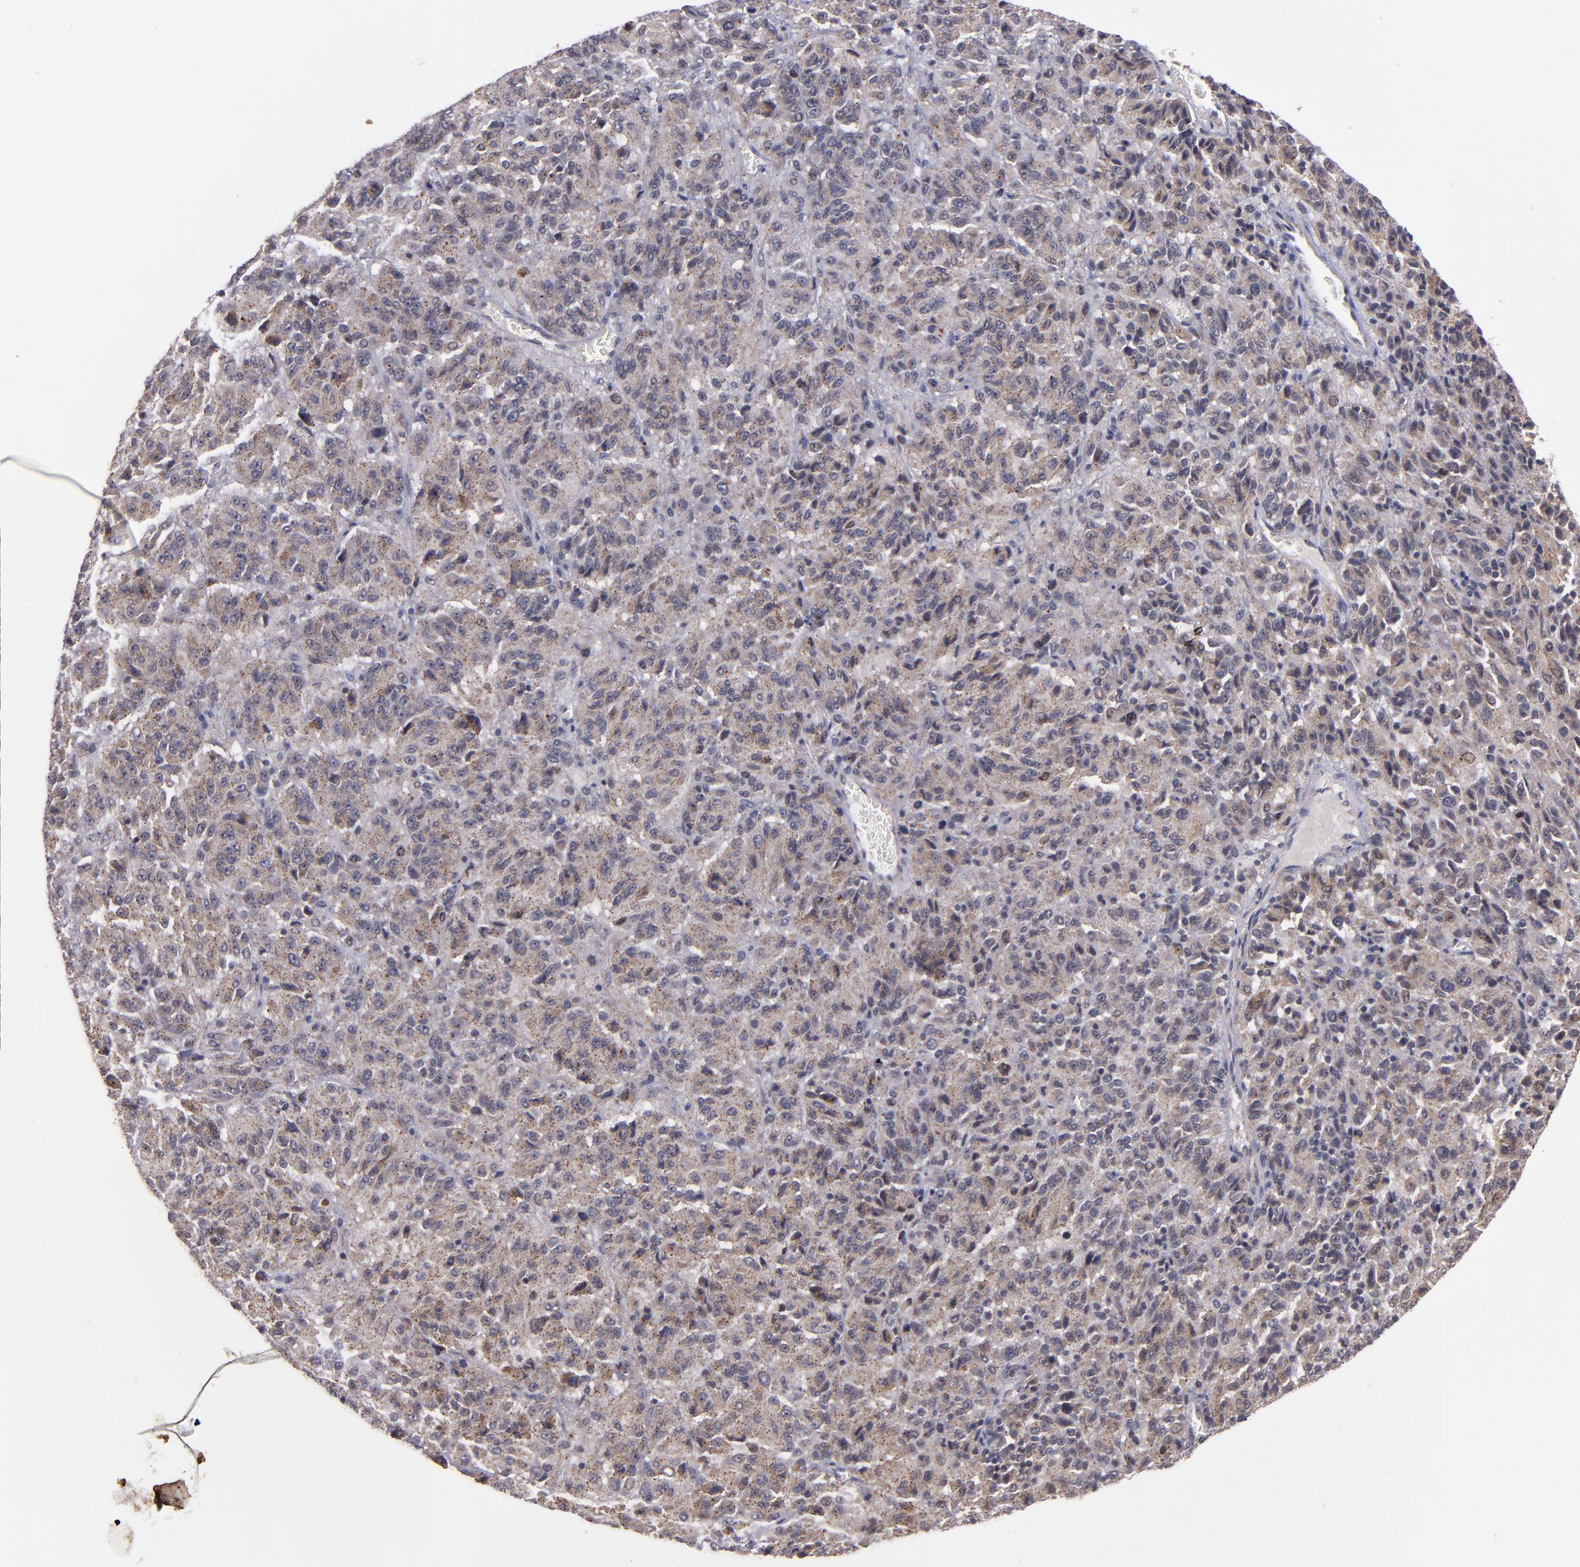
{"staining": {"intensity": "moderate", "quantity": ">75%", "location": "cytoplasmic/membranous"}, "tissue": "melanoma", "cell_type": "Tumor cells", "image_type": "cancer", "snomed": [{"axis": "morphology", "description": "Malignant melanoma, Metastatic site"}, {"axis": "topography", "description": "Lung"}], "caption": "Immunohistochemical staining of melanoma shows medium levels of moderate cytoplasmic/membranous expression in approximately >75% of tumor cells. Using DAB (brown) and hematoxylin (blue) stains, captured at high magnification using brightfield microscopy.", "gene": "SYP", "patient": {"sex": "male", "age": 64}}